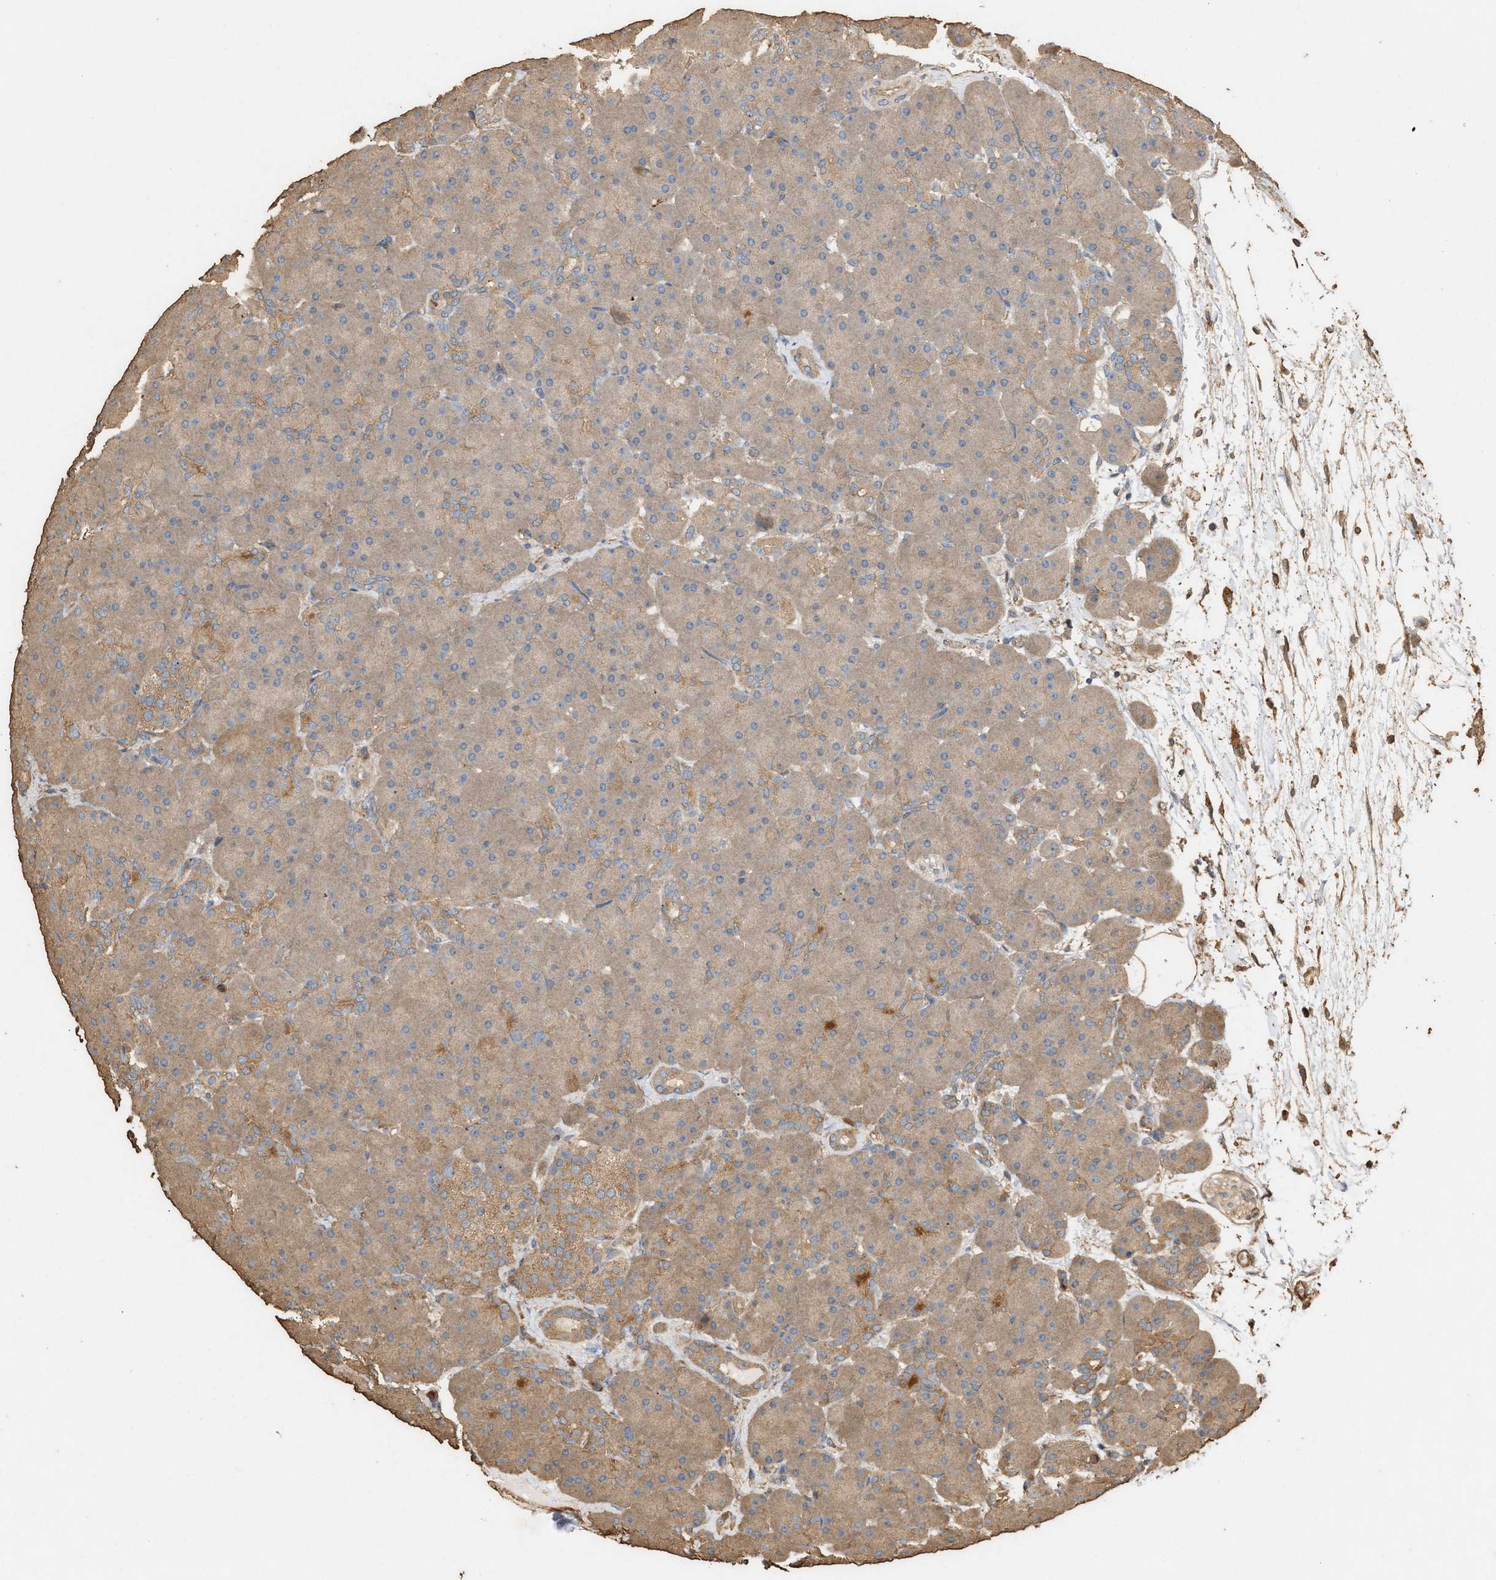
{"staining": {"intensity": "weak", "quantity": ">75%", "location": "cytoplasmic/membranous"}, "tissue": "pancreas", "cell_type": "Exocrine glandular cells", "image_type": "normal", "snomed": [{"axis": "morphology", "description": "Normal tissue, NOS"}, {"axis": "topography", "description": "Pancreas"}], "caption": "Exocrine glandular cells show low levels of weak cytoplasmic/membranous positivity in about >75% of cells in normal pancreas.", "gene": "DCAF7", "patient": {"sex": "male", "age": 66}}